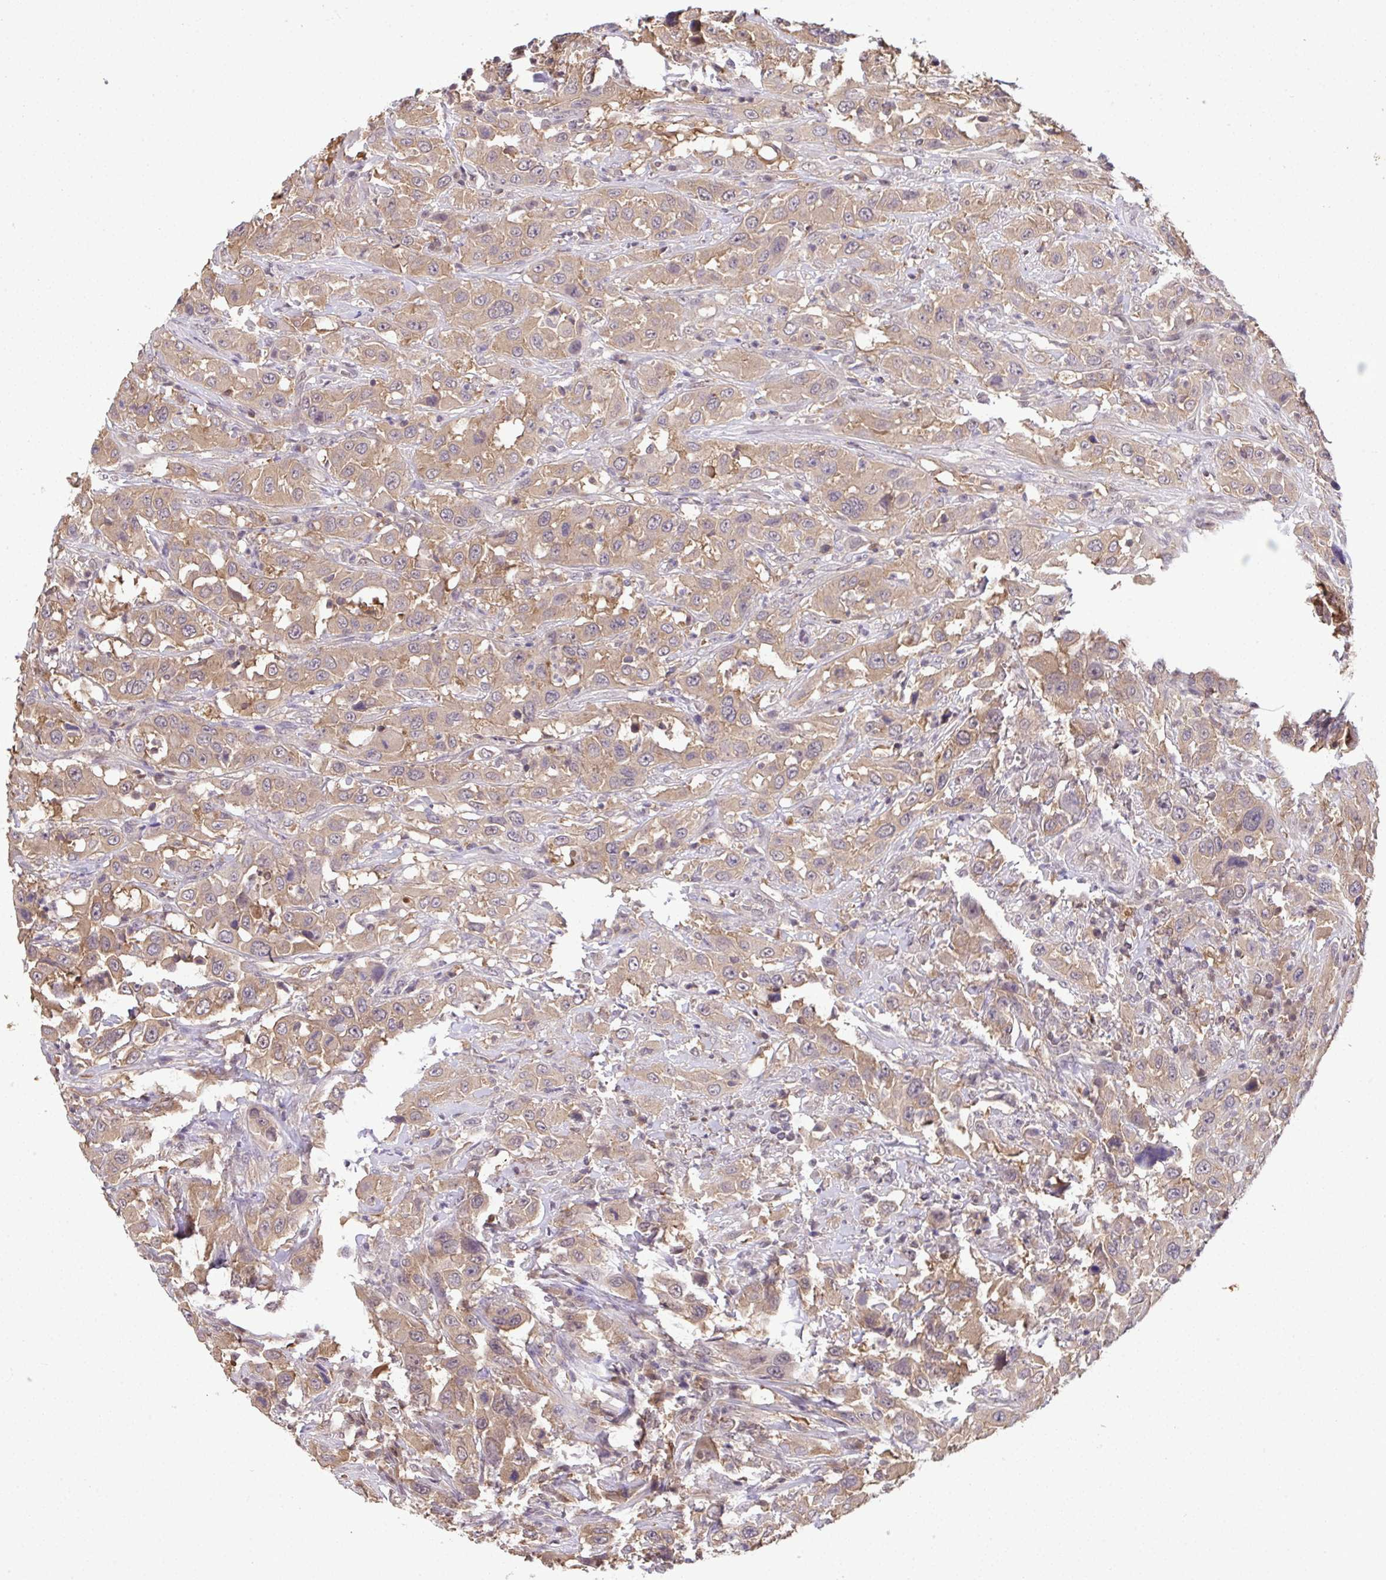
{"staining": {"intensity": "moderate", "quantity": ">75%", "location": "cytoplasmic/membranous"}, "tissue": "urothelial cancer", "cell_type": "Tumor cells", "image_type": "cancer", "snomed": [{"axis": "morphology", "description": "Urothelial carcinoma, High grade"}, {"axis": "topography", "description": "Urinary bladder"}], "caption": "Brown immunohistochemical staining in urothelial cancer demonstrates moderate cytoplasmic/membranous staining in approximately >75% of tumor cells.", "gene": "C12orf57", "patient": {"sex": "male", "age": 61}}